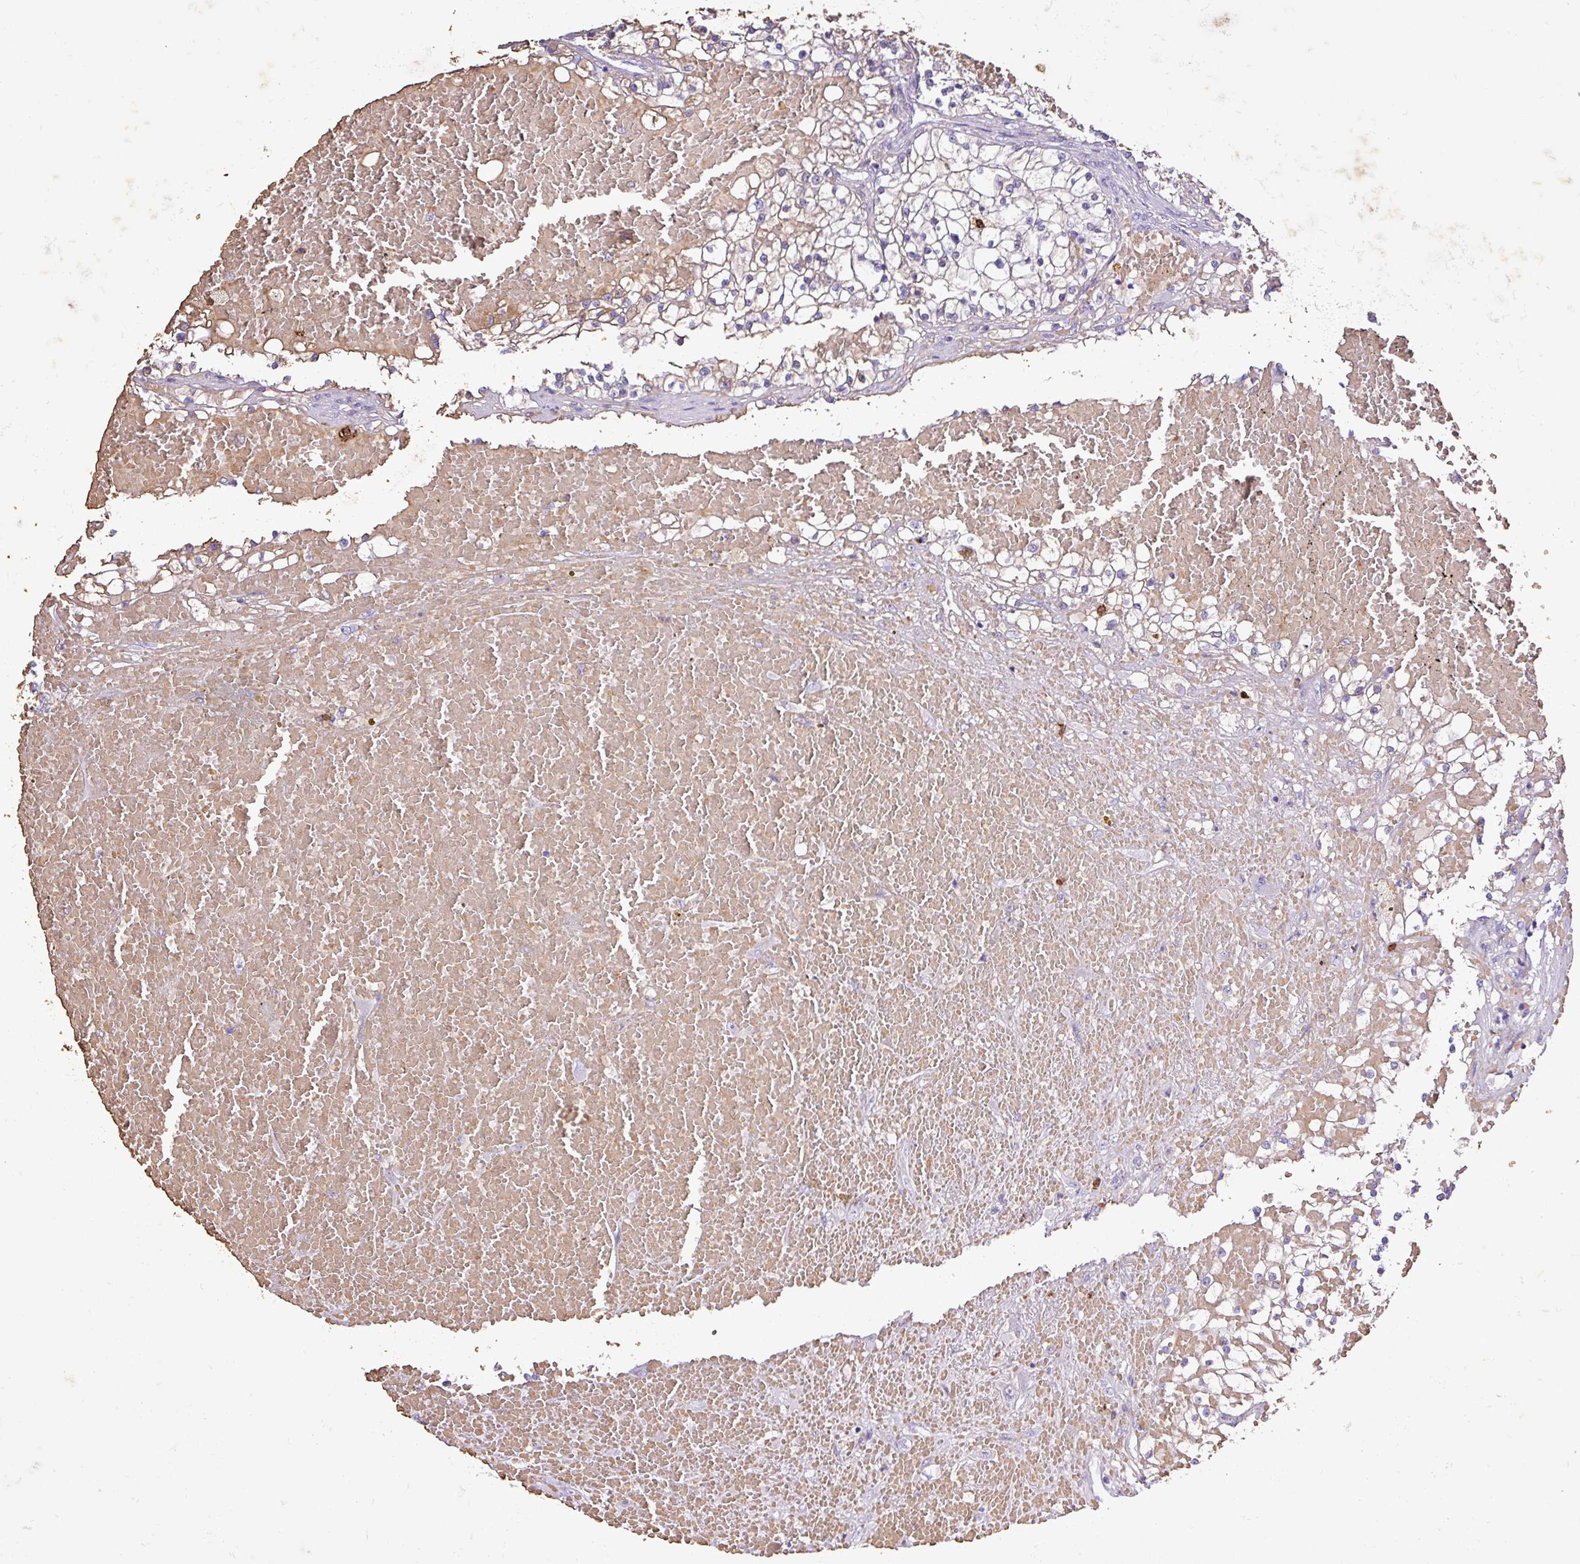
{"staining": {"intensity": "negative", "quantity": "none", "location": "none"}, "tissue": "renal cancer", "cell_type": "Tumor cells", "image_type": "cancer", "snomed": [{"axis": "morphology", "description": "Normal tissue, NOS"}, {"axis": "morphology", "description": "Adenocarcinoma, NOS"}, {"axis": "topography", "description": "Kidney"}], "caption": "This is a image of immunohistochemistry (IHC) staining of renal cancer, which shows no staining in tumor cells.", "gene": "MGAT4B", "patient": {"sex": "male", "age": 68}}